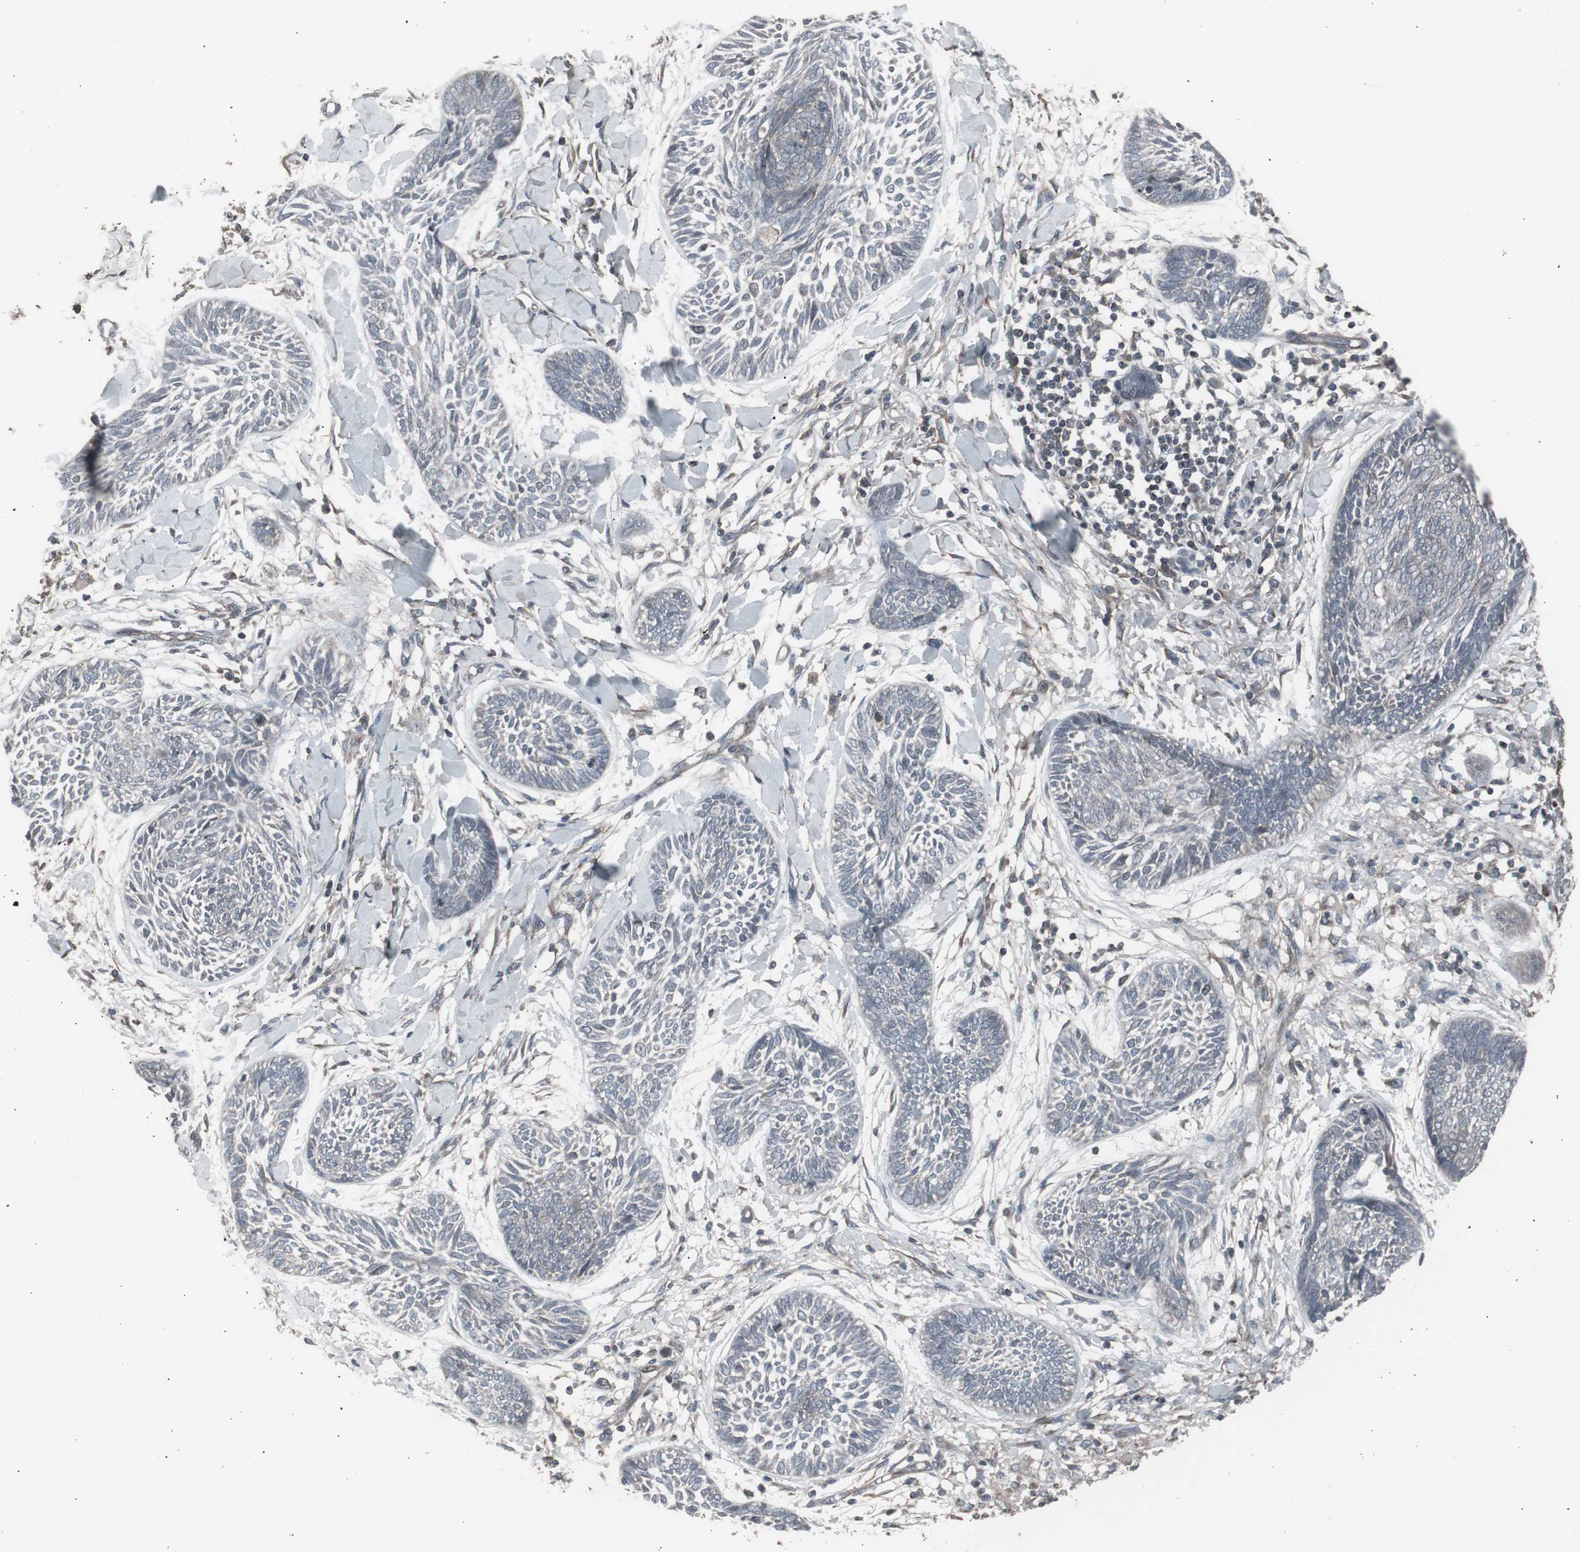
{"staining": {"intensity": "negative", "quantity": "none", "location": "none"}, "tissue": "skin cancer", "cell_type": "Tumor cells", "image_type": "cancer", "snomed": [{"axis": "morphology", "description": "Papilloma, NOS"}, {"axis": "morphology", "description": "Basal cell carcinoma"}, {"axis": "topography", "description": "Skin"}], "caption": "The IHC photomicrograph has no significant staining in tumor cells of skin cancer (basal cell carcinoma) tissue.", "gene": "SSTR2", "patient": {"sex": "male", "age": 87}}